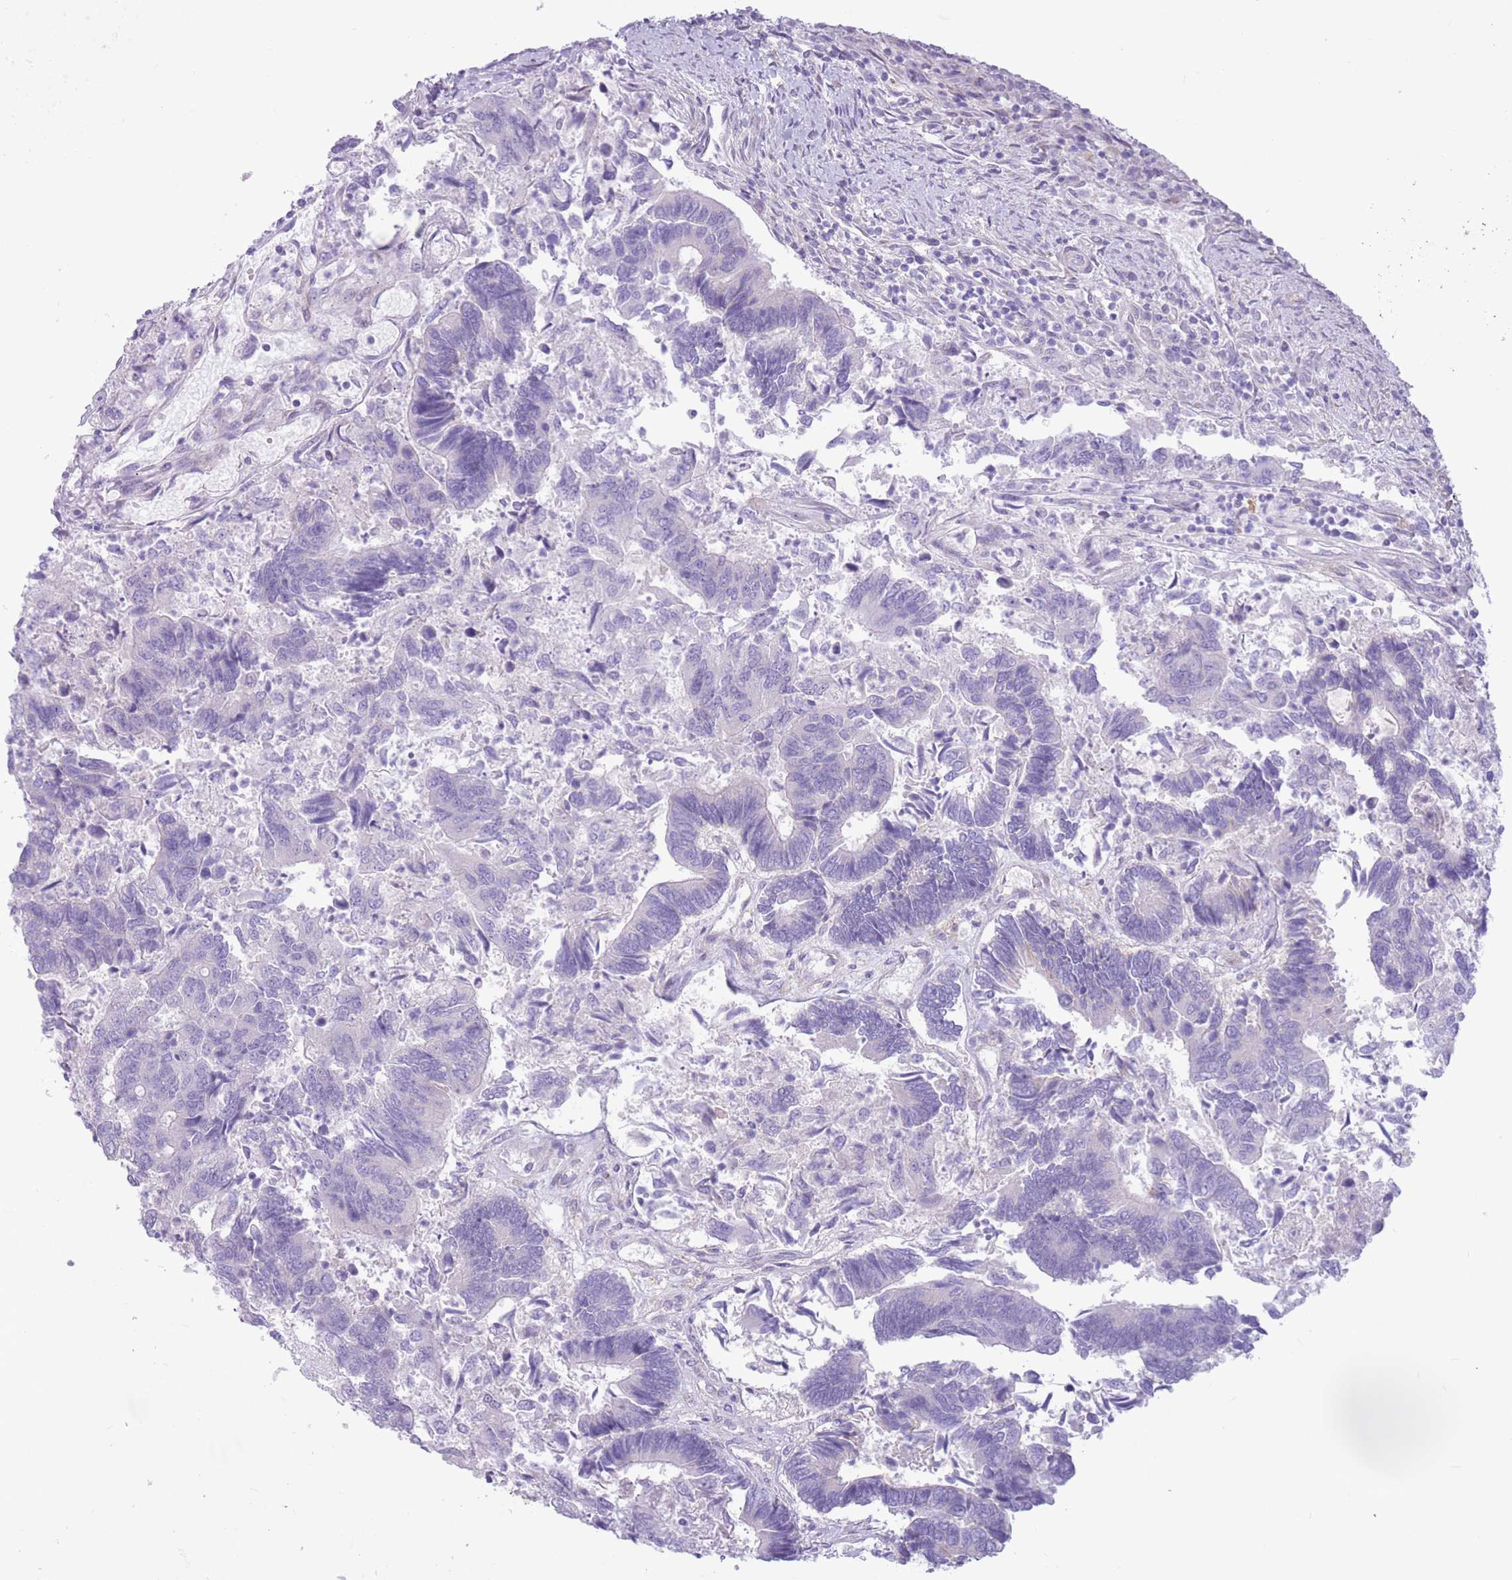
{"staining": {"intensity": "negative", "quantity": "none", "location": "none"}, "tissue": "colorectal cancer", "cell_type": "Tumor cells", "image_type": "cancer", "snomed": [{"axis": "morphology", "description": "Adenocarcinoma, NOS"}, {"axis": "topography", "description": "Colon"}], "caption": "This micrograph is of colorectal adenocarcinoma stained with immunohistochemistry (IHC) to label a protein in brown with the nuclei are counter-stained blue. There is no positivity in tumor cells. Brightfield microscopy of IHC stained with DAB (3,3'-diaminobenzidine) (brown) and hematoxylin (blue), captured at high magnification.", "gene": "SNX6", "patient": {"sex": "female", "age": 67}}